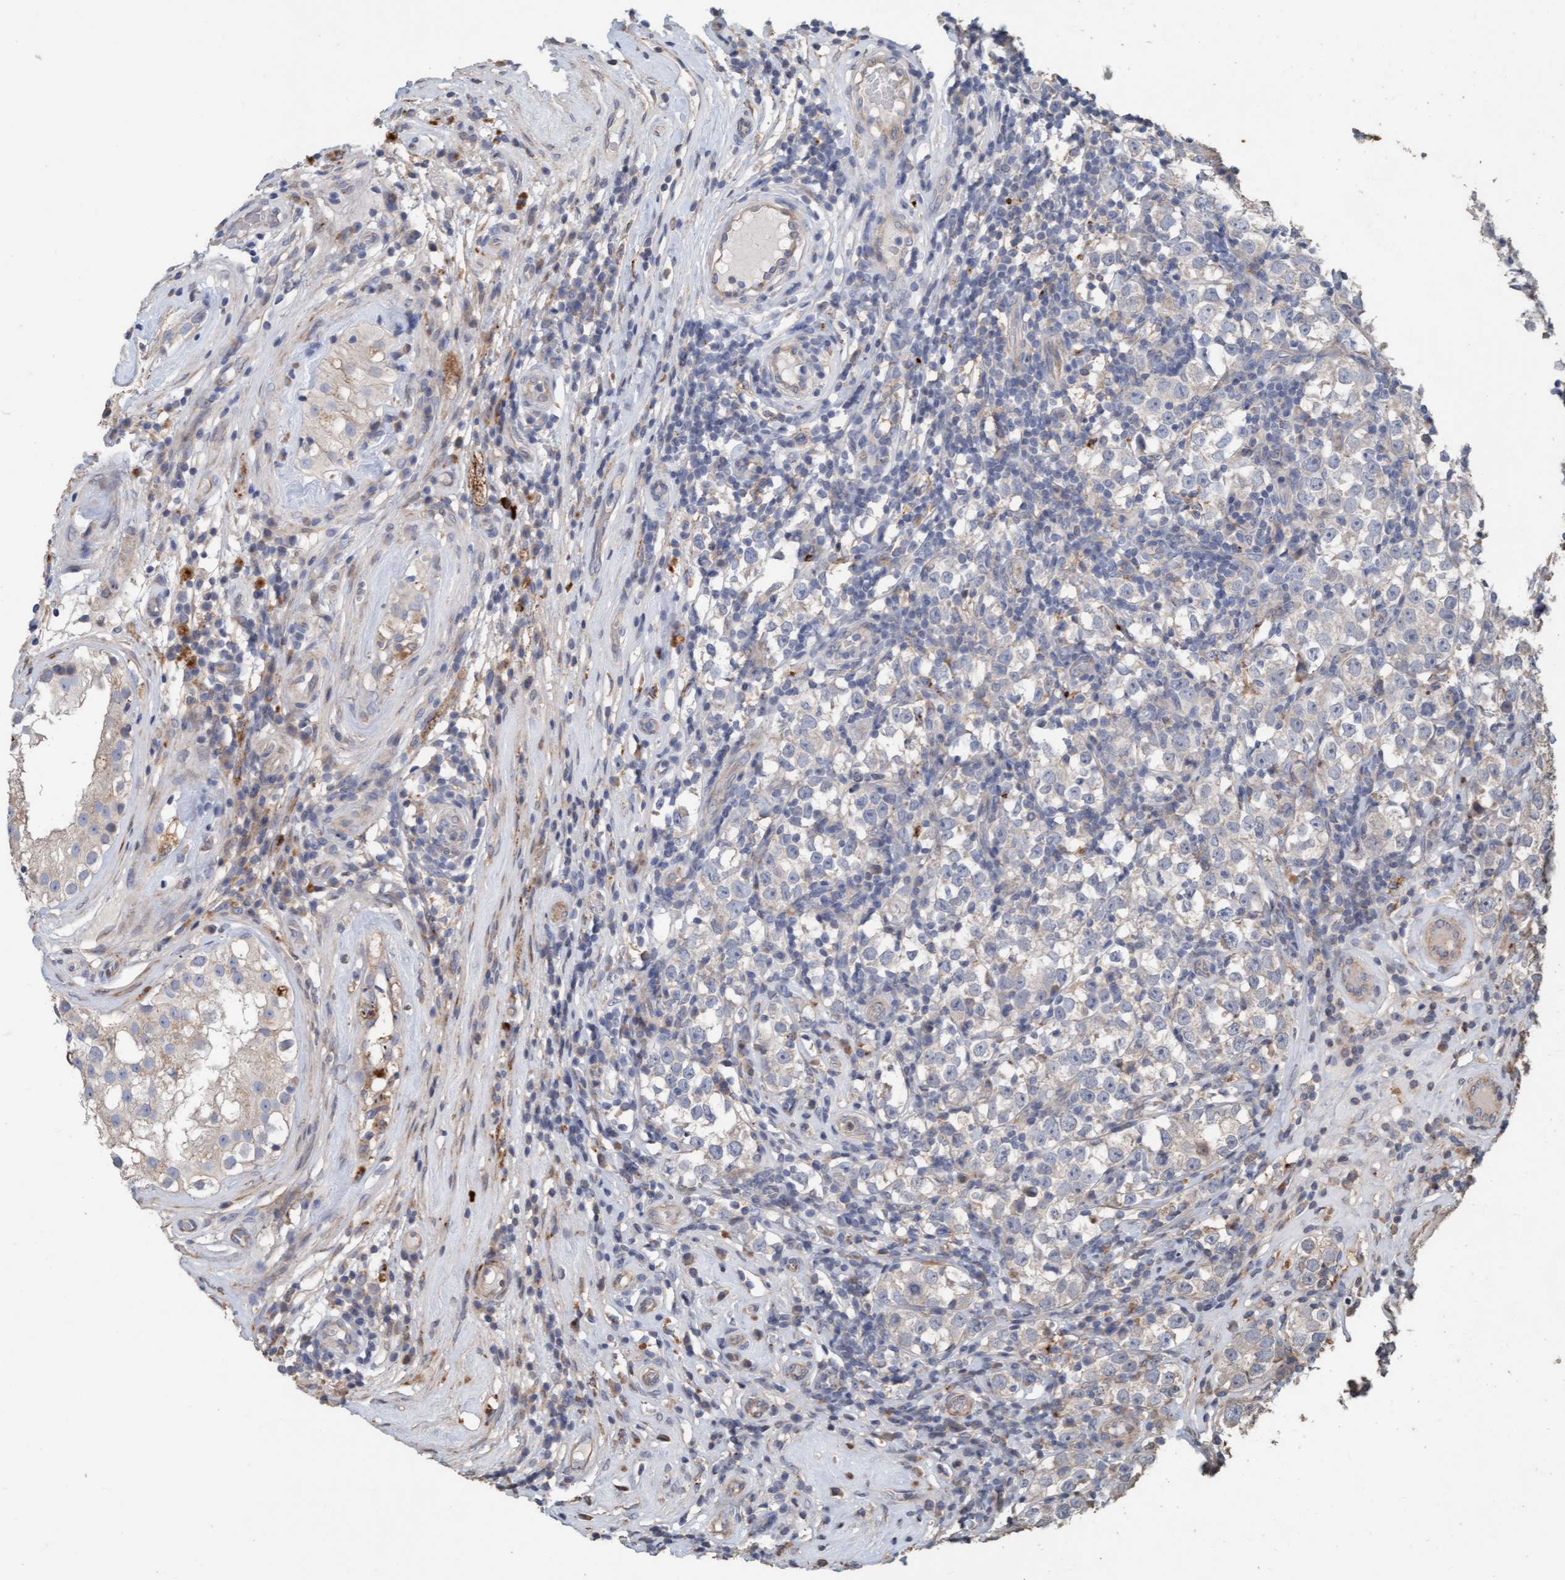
{"staining": {"intensity": "negative", "quantity": "none", "location": "none"}, "tissue": "testis cancer", "cell_type": "Tumor cells", "image_type": "cancer", "snomed": [{"axis": "morphology", "description": "Normal tissue, NOS"}, {"axis": "morphology", "description": "Seminoma, NOS"}, {"axis": "topography", "description": "Testis"}], "caption": "Testis cancer (seminoma) was stained to show a protein in brown. There is no significant expression in tumor cells.", "gene": "LONRF1", "patient": {"sex": "male", "age": 43}}